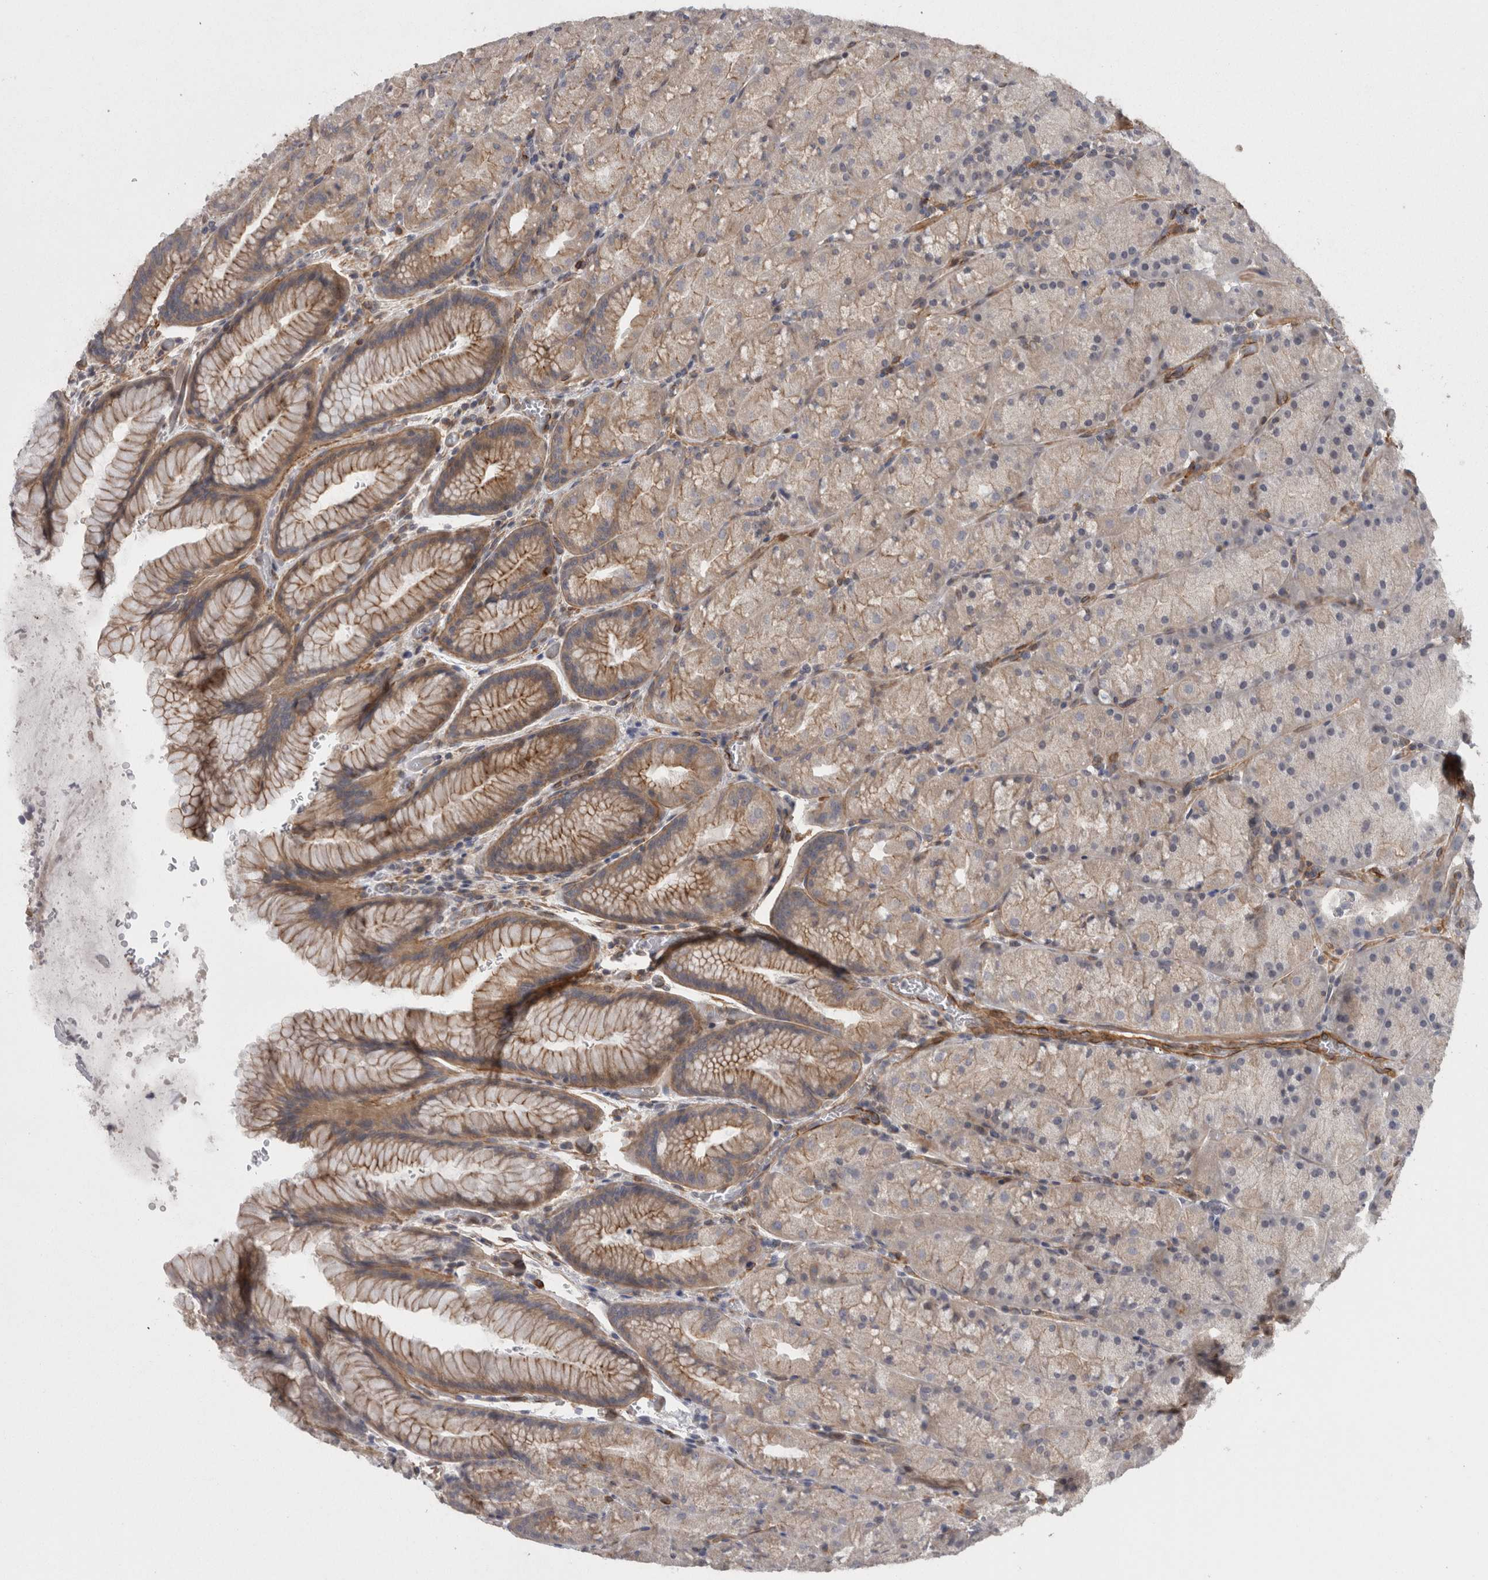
{"staining": {"intensity": "moderate", "quantity": "<25%", "location": "cytoplasmic/membranous"}, "tissue": "stomach", "cell_type": "Glandular cells", "image_type": "normal", "snomed": [{"axis": "morphology", "description": "Normal tissue, NOS"}, {"axis": "topography", "description": "Stomach, upper"}, {"axis": "topography", "description": "Stomach"}], "caption": "Protein analysis of unremarkable stomach displays moderate cytoplasmic/membranous positivity in approximately <25% of glandular cells.", "gene": "RMDN1", "patient": {"sex": "male", "age": 48}}